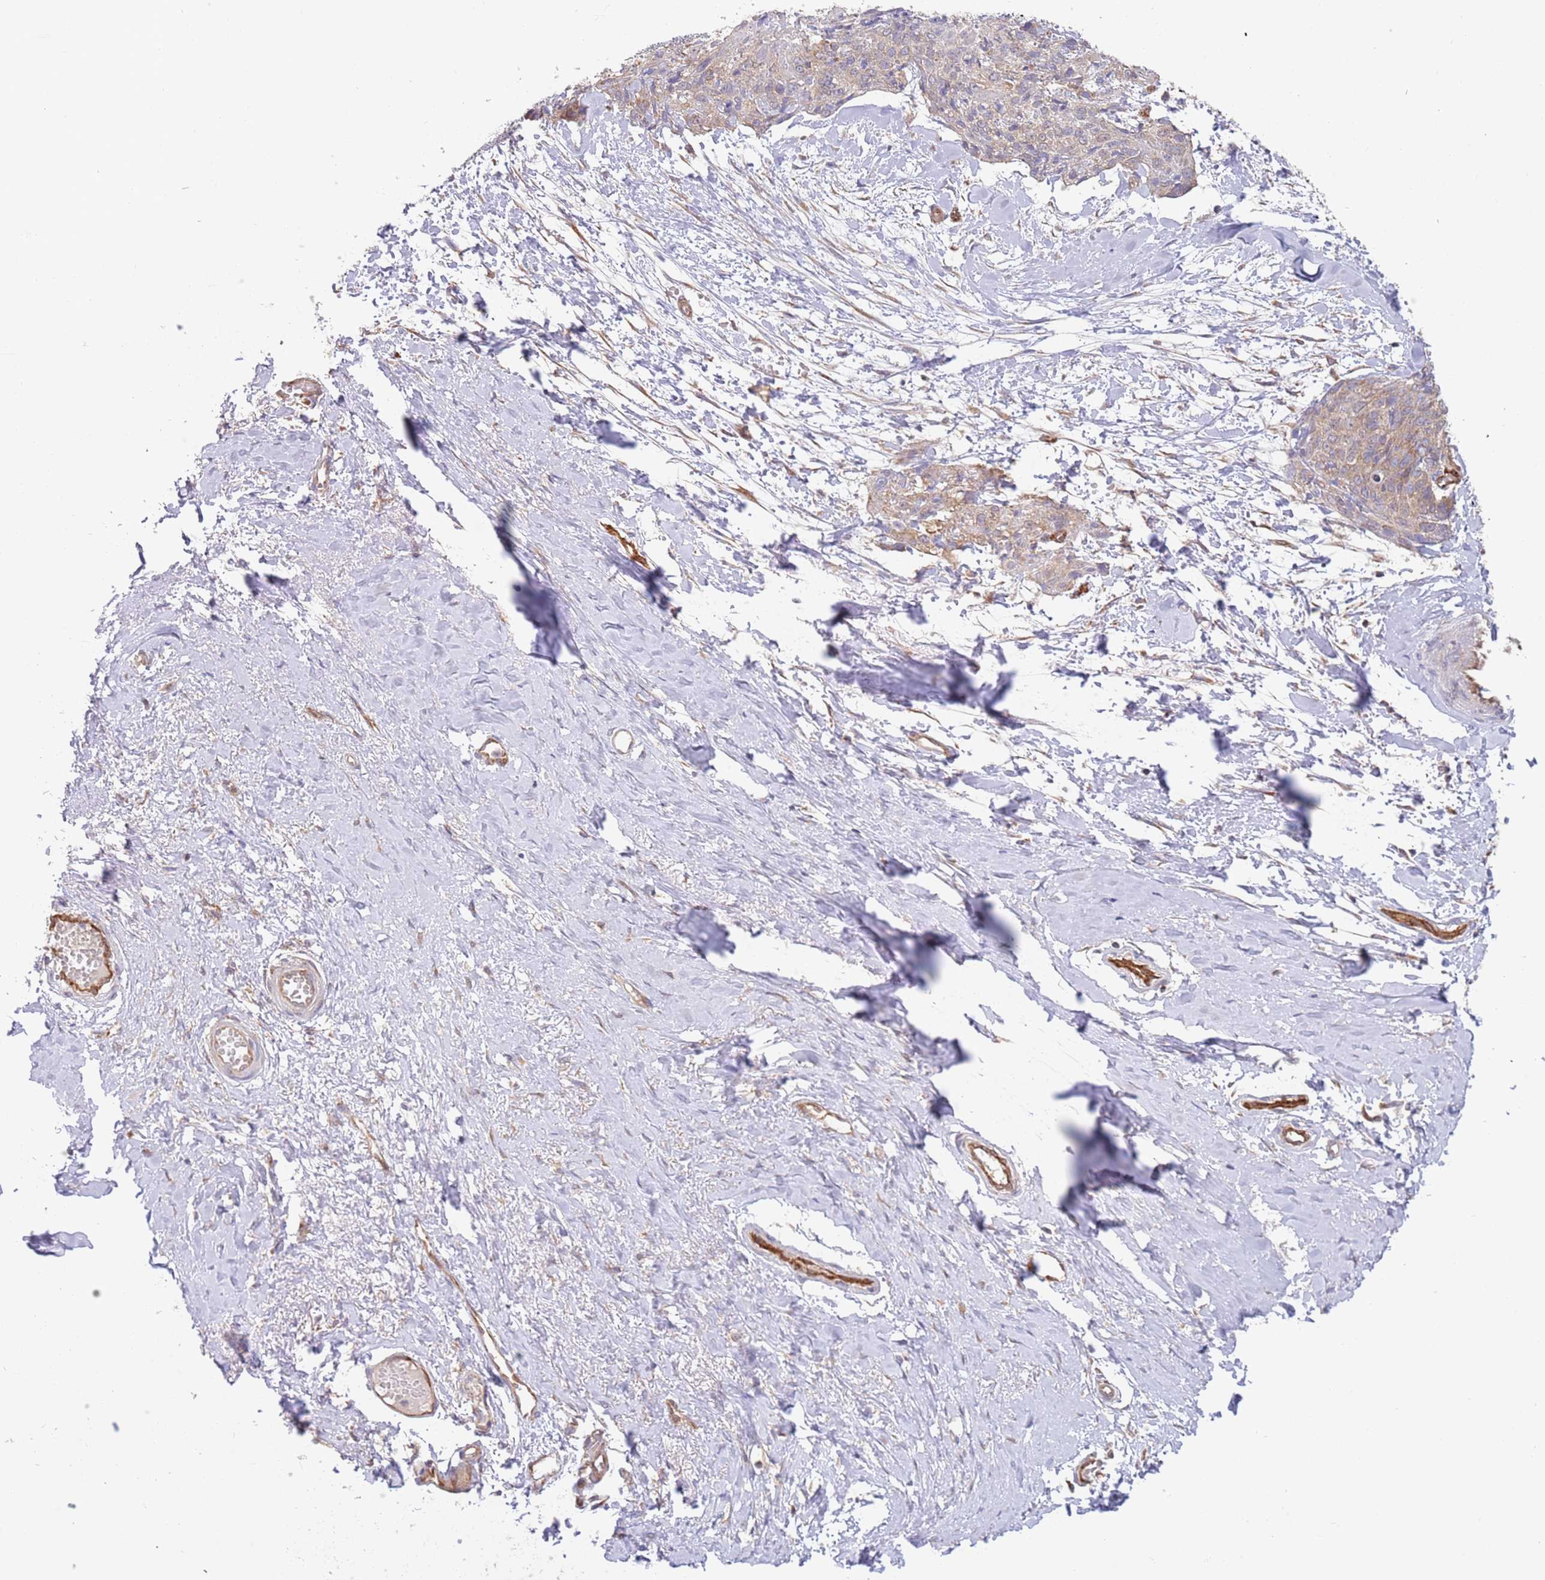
{"staining": {"intensity": "weak", "quantity": "25%-75%", "location": "cytoplasmic/membranous"}, "tissue": "skin cancer", "cell_type": "Tumor cells", "image_type": "cancer", "snomed": [{"axis": "morphology", "description": "Squamous cell carcinoma, NOS"}, {"axis": "topography", "description": "Skin"}, {"axis": "topography", "description": "Vulva"}], "caption": "DAB immunohistochemical staining of skin squamous cell carcinoma displays weak cytoplasmic/membranous protein staining in approximately 25%-75% of tumor cells.", "gene": "GUK1", "patient": {"sex": "female", "age": 85}}